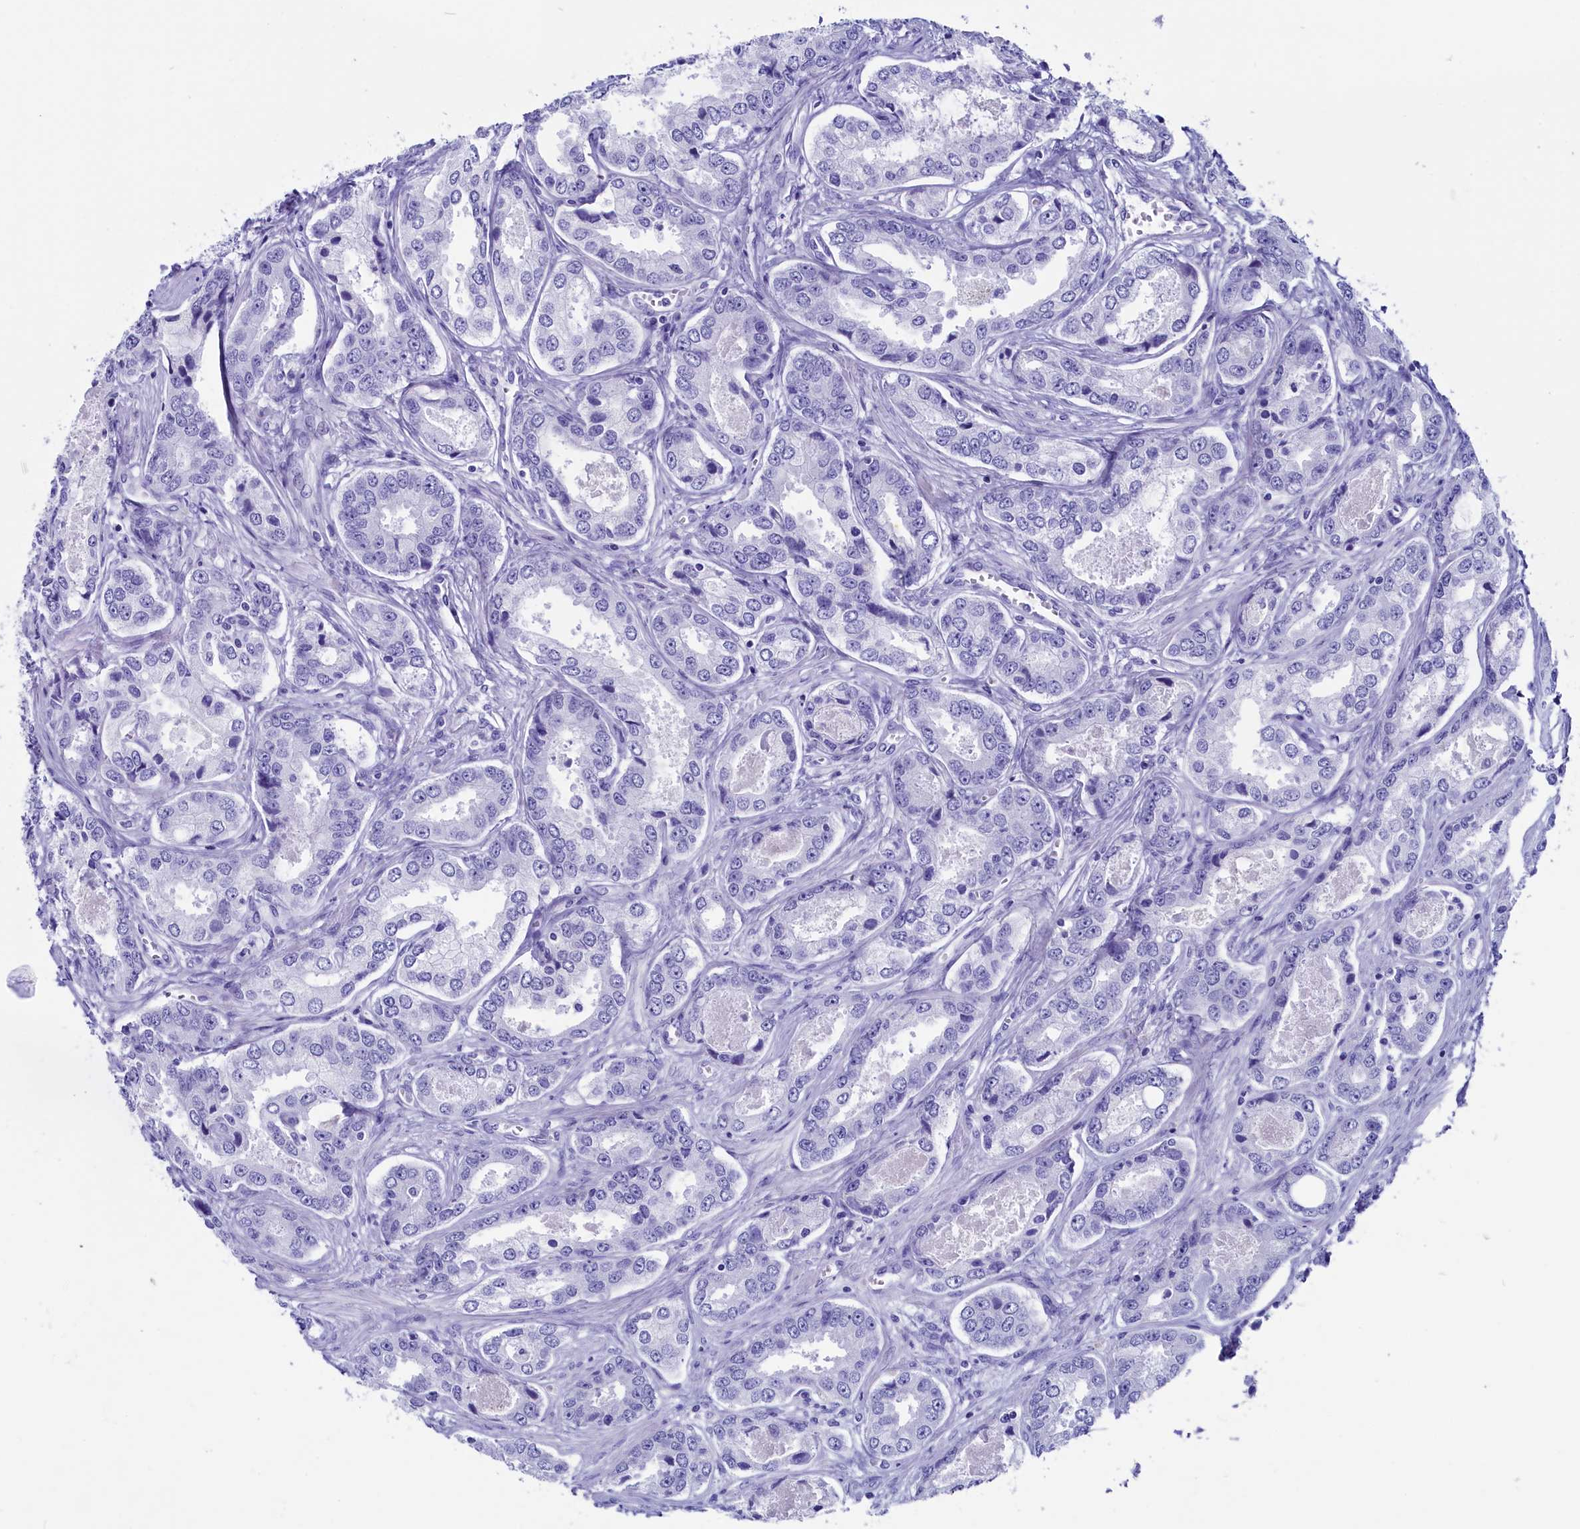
{"staining": {"intensity": "negative", "quantity": "none", "location": "none"}, "tissue": "prostate cancer", "cell_type": "Tumor cells", "image_type": "cancer", "snomed": [{"axis": "morphology", "description": "Adenocarcinoma, Low grade"}, {"axis": "topography", "description": "Prostate"}], "caption": "Tumor cells show no significant expression in prostate low-grade adenocarcinoma.", "gene": "ANKRD29", "patient": {"sex": "male", "age": 68}}